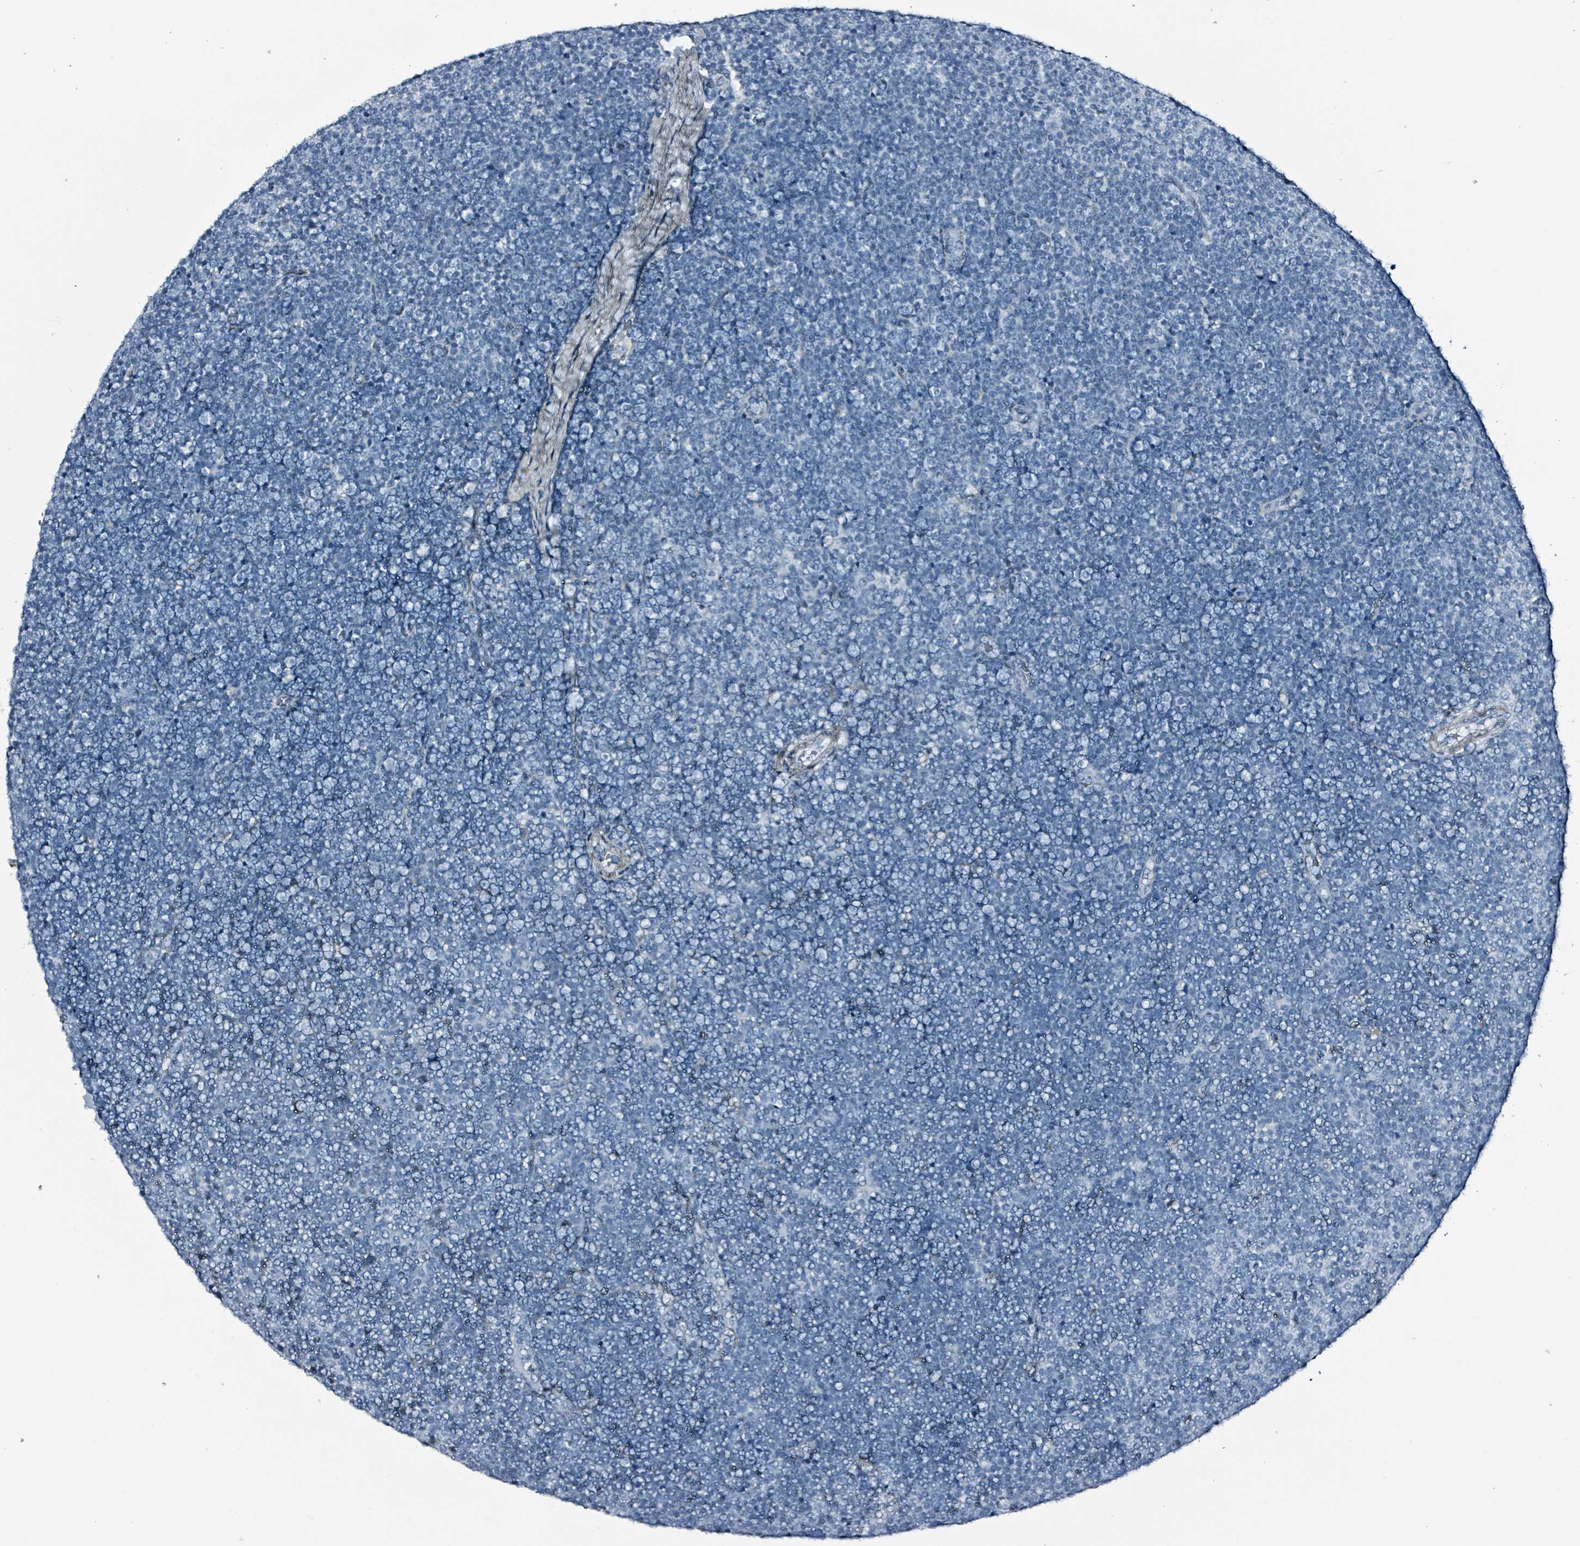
{"staining": {"intensity": "negative", "quantity": "none", "location": "none"}, "tissue": "lymphoma", "cell_type": "Tumor cells", "image_type": "cancer", "snomed": [{"axis": "morphology", "description": "Malignant lymphoma, non-Hodgkin's type, Low grade"}, {"axis": "topography", "description": "Lymph node"}], "caption": "Tumor cells show no significant staining in lymphoma.", "gene": "CA9", "patient": {"sex": "male", "age": 48}}